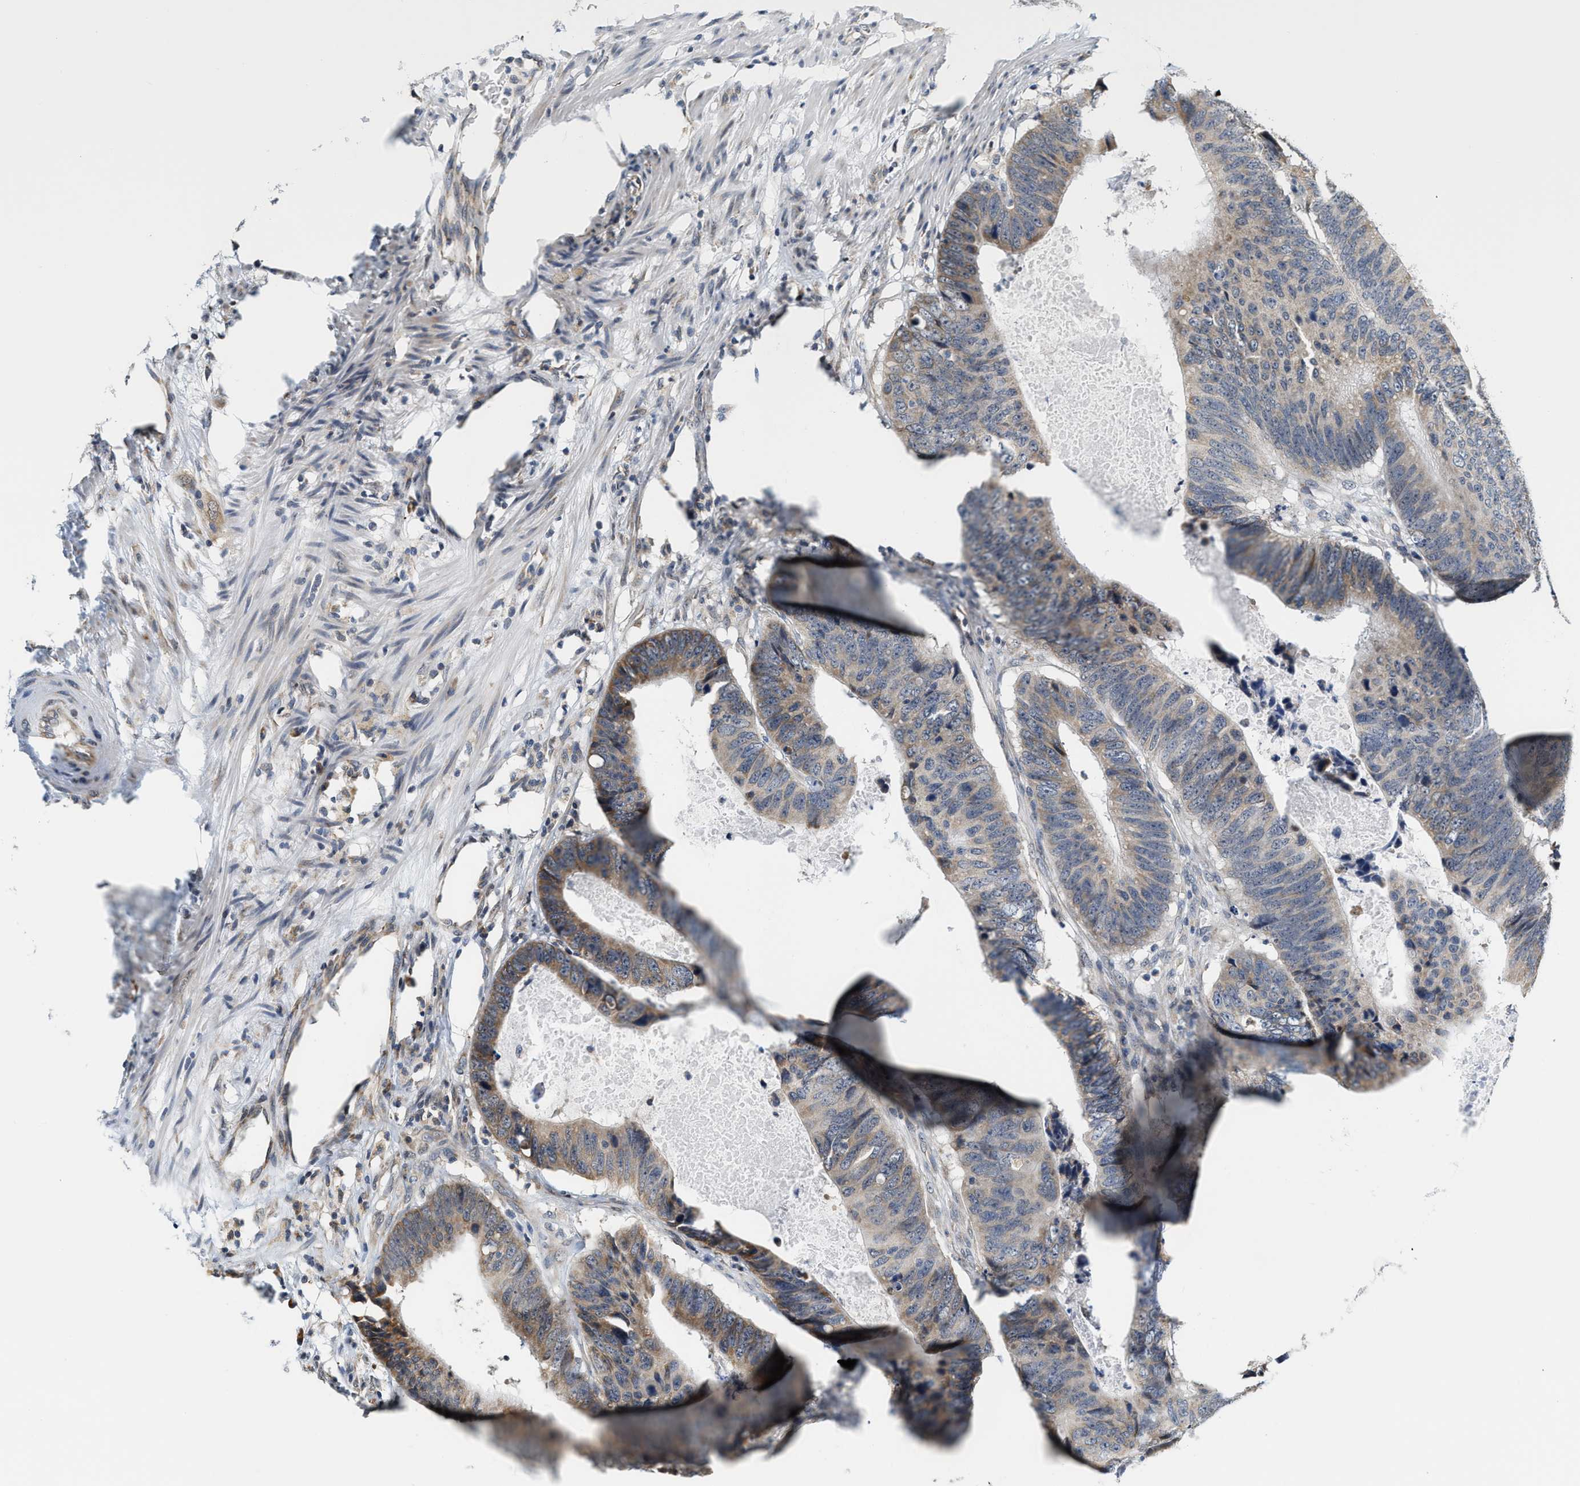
{"staining": {"intensity": "moderate", "quantity": "25%-75%", "location": "cytoplasmic/membranous"}, "tissue": "colorectal cancer", "cell_type": "Tumor cells", "image_type": "cancer", "snomed": [{"axis": "morphology", "description": "Adenocarcinoma, NOS"}, {"axis": "topography", "description": "Colon"}], "caption": "Immunohistochemistry (DAB (3,3'-diaminobenzidine)) staining of colorectal cancer demonstrates moderate cytoplasmic/membranous protein positivity in approximately 25%-75% of tumor cells.", "gene": "GIGYF1", "patient": {"sex": "male", "age": 56}}